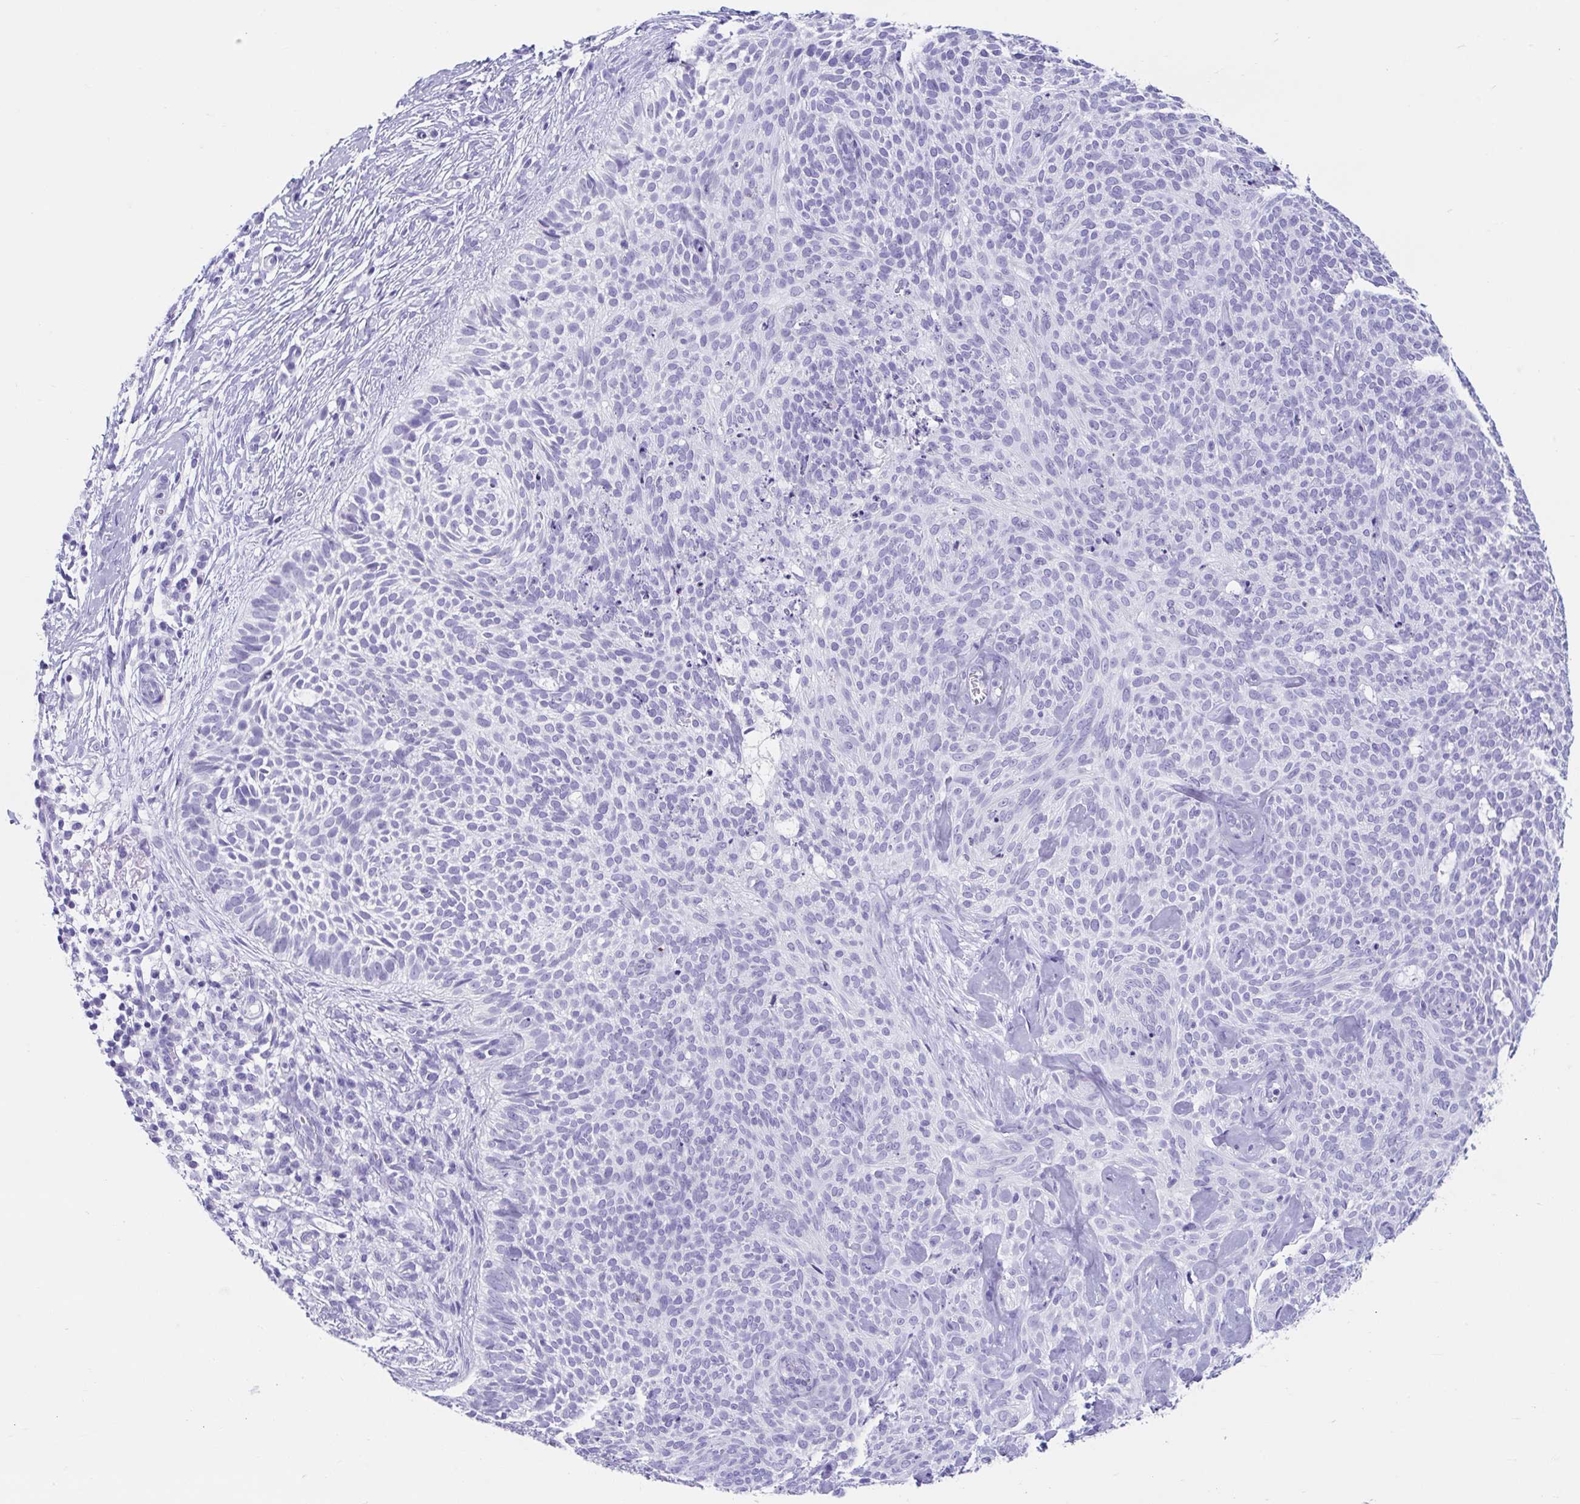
{"staining": {"intensity": "negative", "quantity": "none", "location": "none"}, "tissue": "skin cancer", "cell_type": "Tumor cells", "image_type": "cancer", "snomed": [{"axis": "morphology", "description": "Basal cell carcinoma"}, {"axis": "topography", "description": "Skin"}, {"axis": "topography", "description": "Skin of face"}], "caption": "This histopathology image is of skin cancer (basal cell carcinoma) stained with immunohistochemistry (IHC) to label a protein in brown with the nuclei are counter-stained blue. There is no positivity in tumor cells.", "gene": "TMEM35A", "patient": {"sex": "female", "age": 82}}